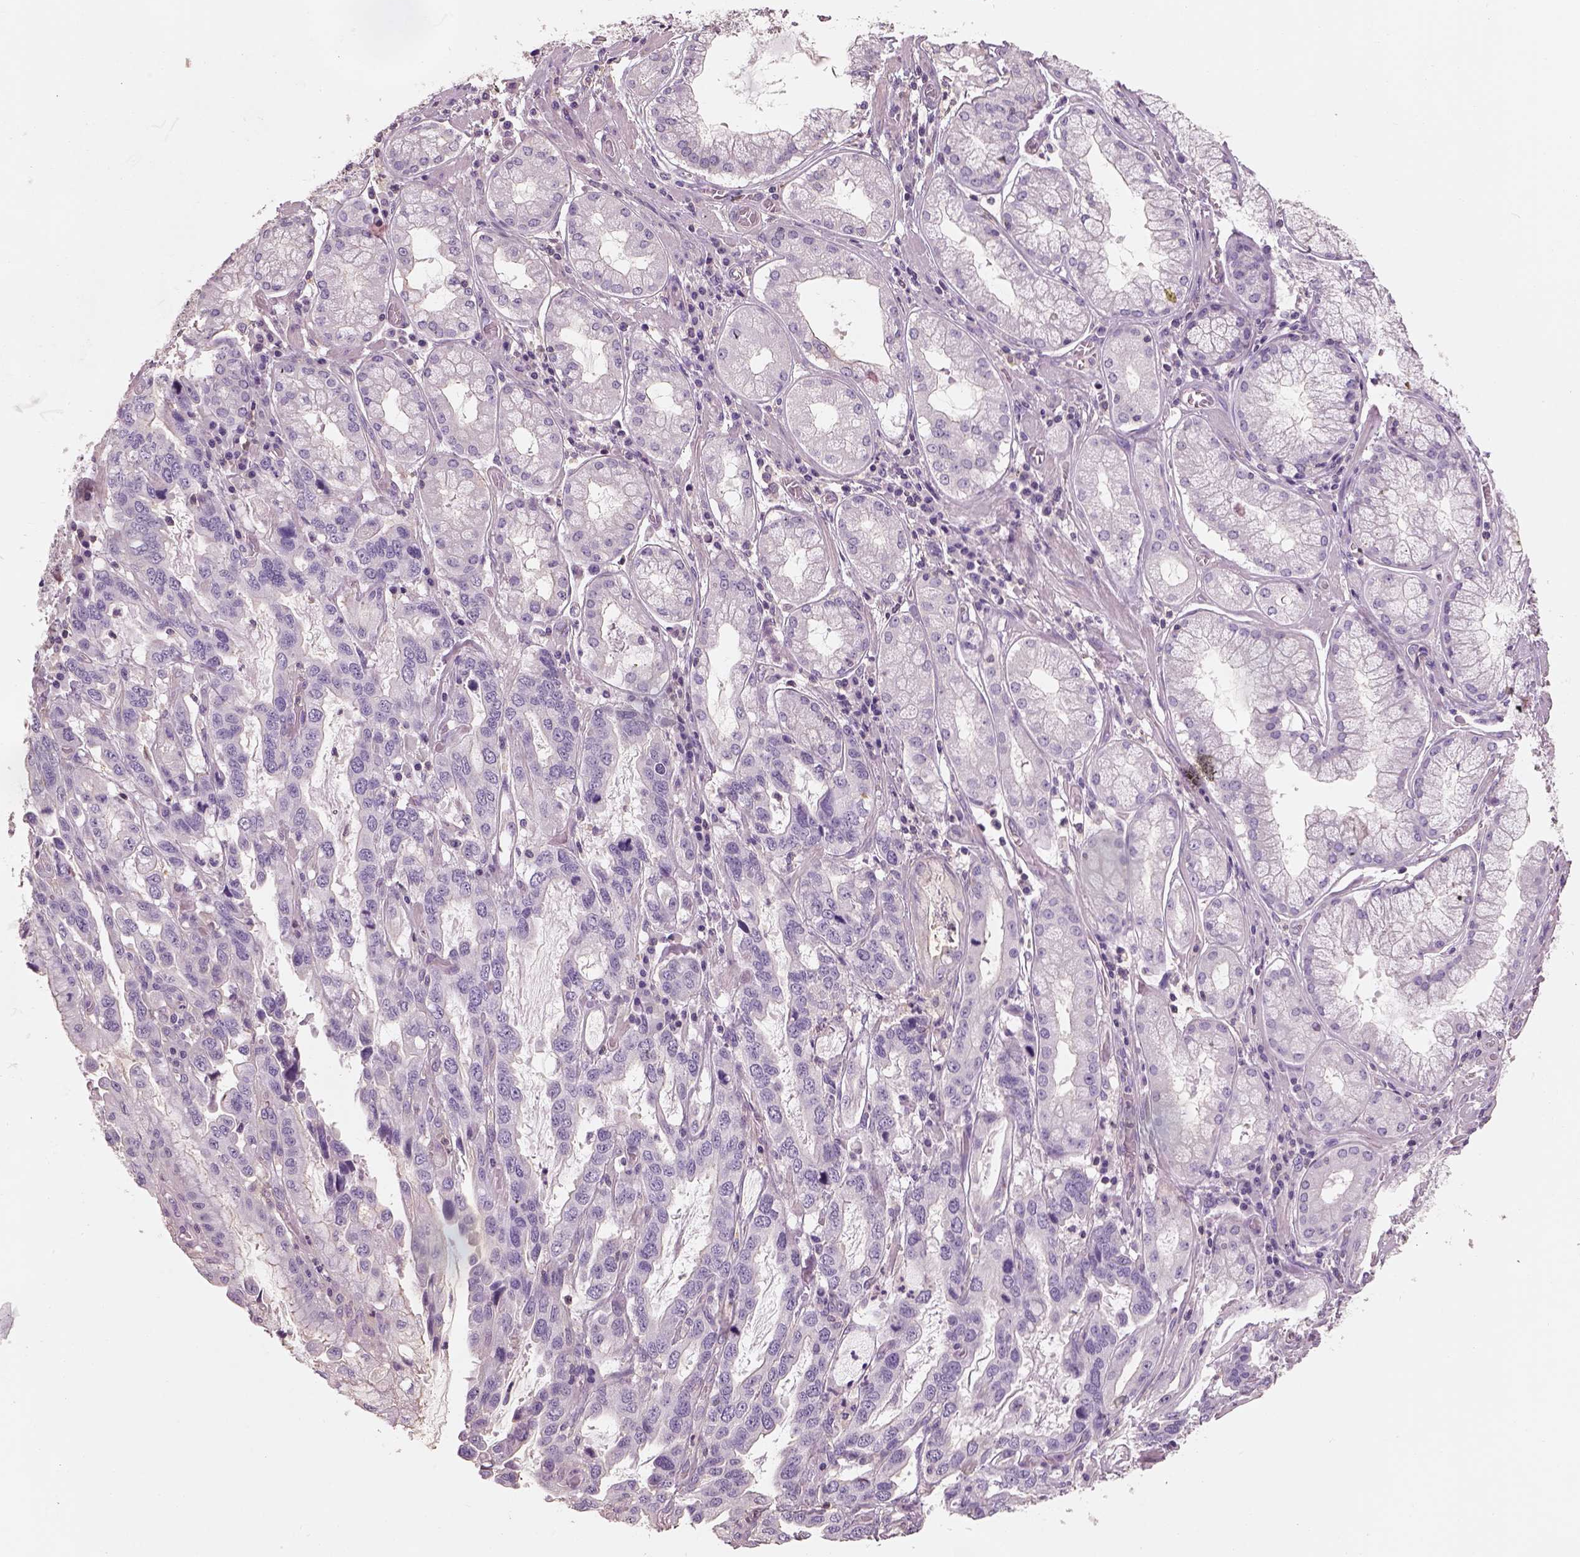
{"staining": {"intensity": "negative", "quantity": "none", "location": "none"}, "tissue": "stomach cancer", "cell_type": "Tumor cells", "image_type": "cancer", "snomed": [{"axis": "morphology", "description": "Adenocarcinoma, NOS"}, {"axis": "topography", "description": "Stomach, lower"}], "caption": "Tumor cells are negative for protein expression in human stomach cancer (adenocarcinoma).", "gene": "OTUD6A", "patient": {"sex": "female", "age": 76}}